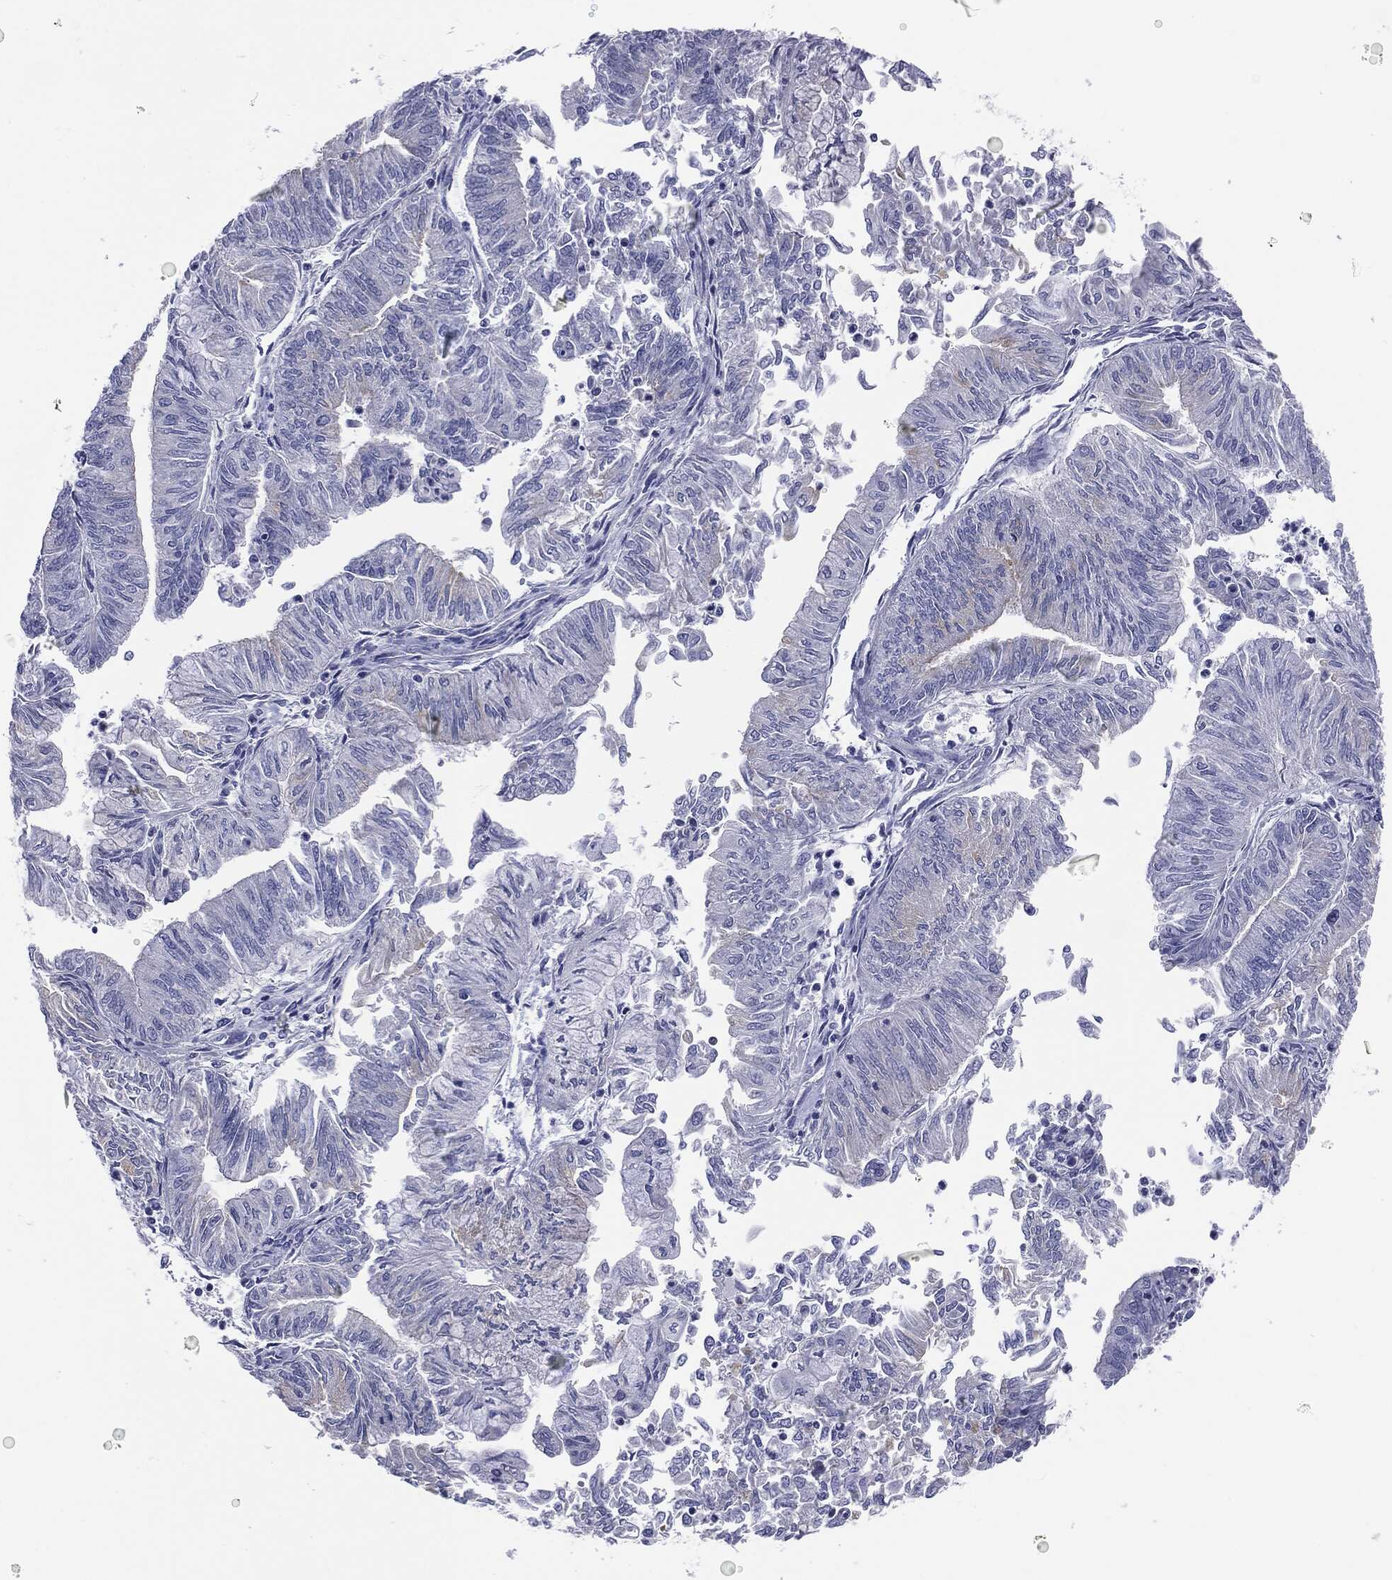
{"staining": {"intensity": "negative", "quantity": "none", "location": "none"}, "tissue": "endometrial cancer", "cell_type": "Tumor cells", "image_type": "cancer", "snomed": [{"axis": "morphology", "description": "Adenocarcinoma, NOS"}, {"axis": "topography", "description": "Endometrium"}], "caption": "This is a photomicrograph of IHC staining of endometrial cancer, which shows no positivity in tumor cells.", "gene": "SLC5A5", "patient": {"sex": "female", "age": 59}}